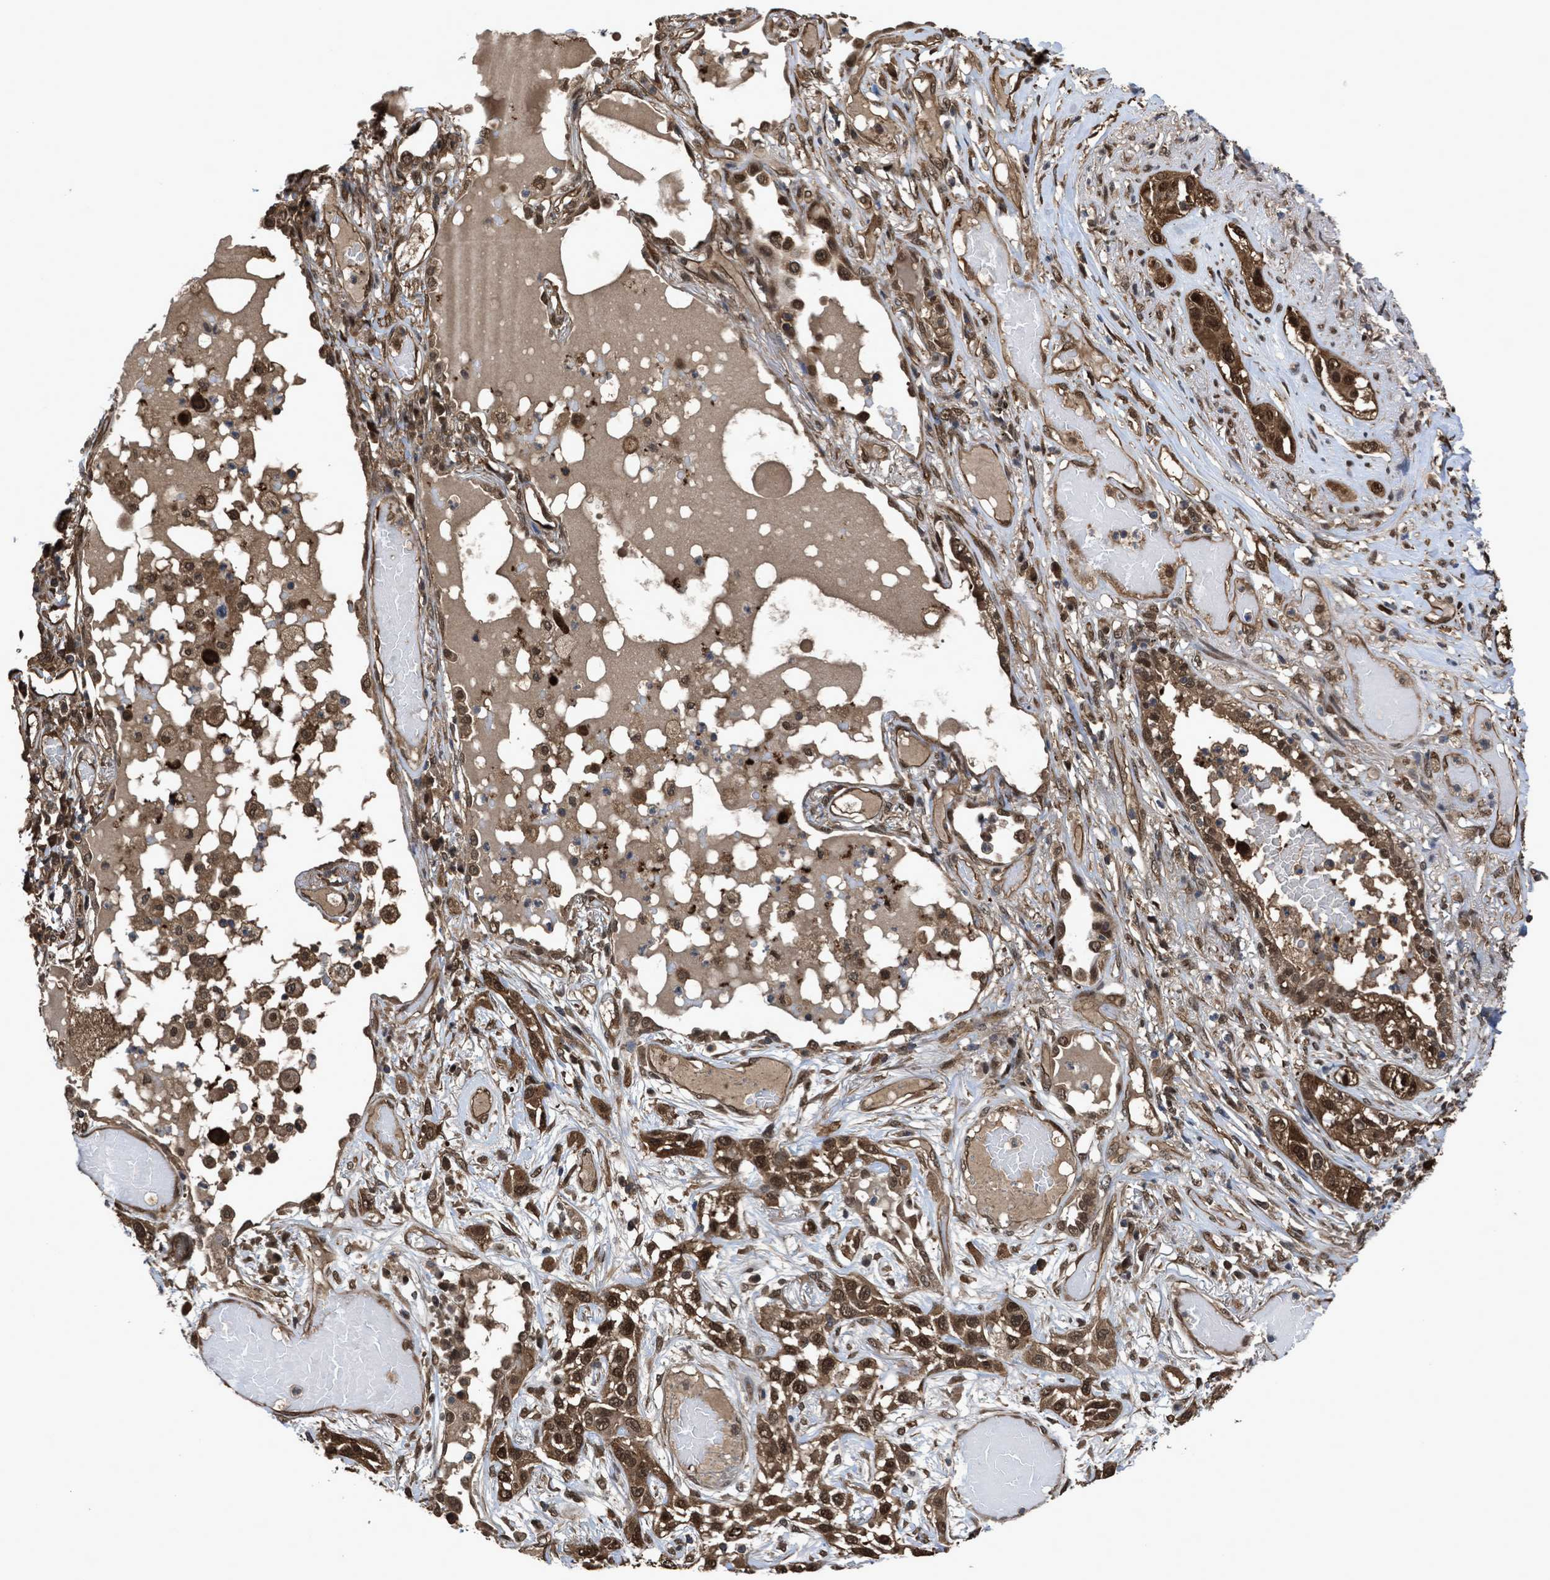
{"staining": {"intensity": "moderate", "quantity": ">75%", "location": "cytoplasmic/membranous,nuclear"}, "tissue": "lung cancer", "cell_type": "Tumor cells", "image_type": "cancer", "snomed": [{"axis": "morphology", "description": "Squamous cell carcinoma, NOS"}, {"axis": "topography", "description": "Lung"}], "caption": "Immunohistochemical staining of human lung cancer (squamous cell carcinoma) reveals moderate cytoplasmic/membranous and nuclear protein expression in approximately >75% of tumor cells.", "gene": "YWHAG", "patient": {"sex": "male", "age": 71}}